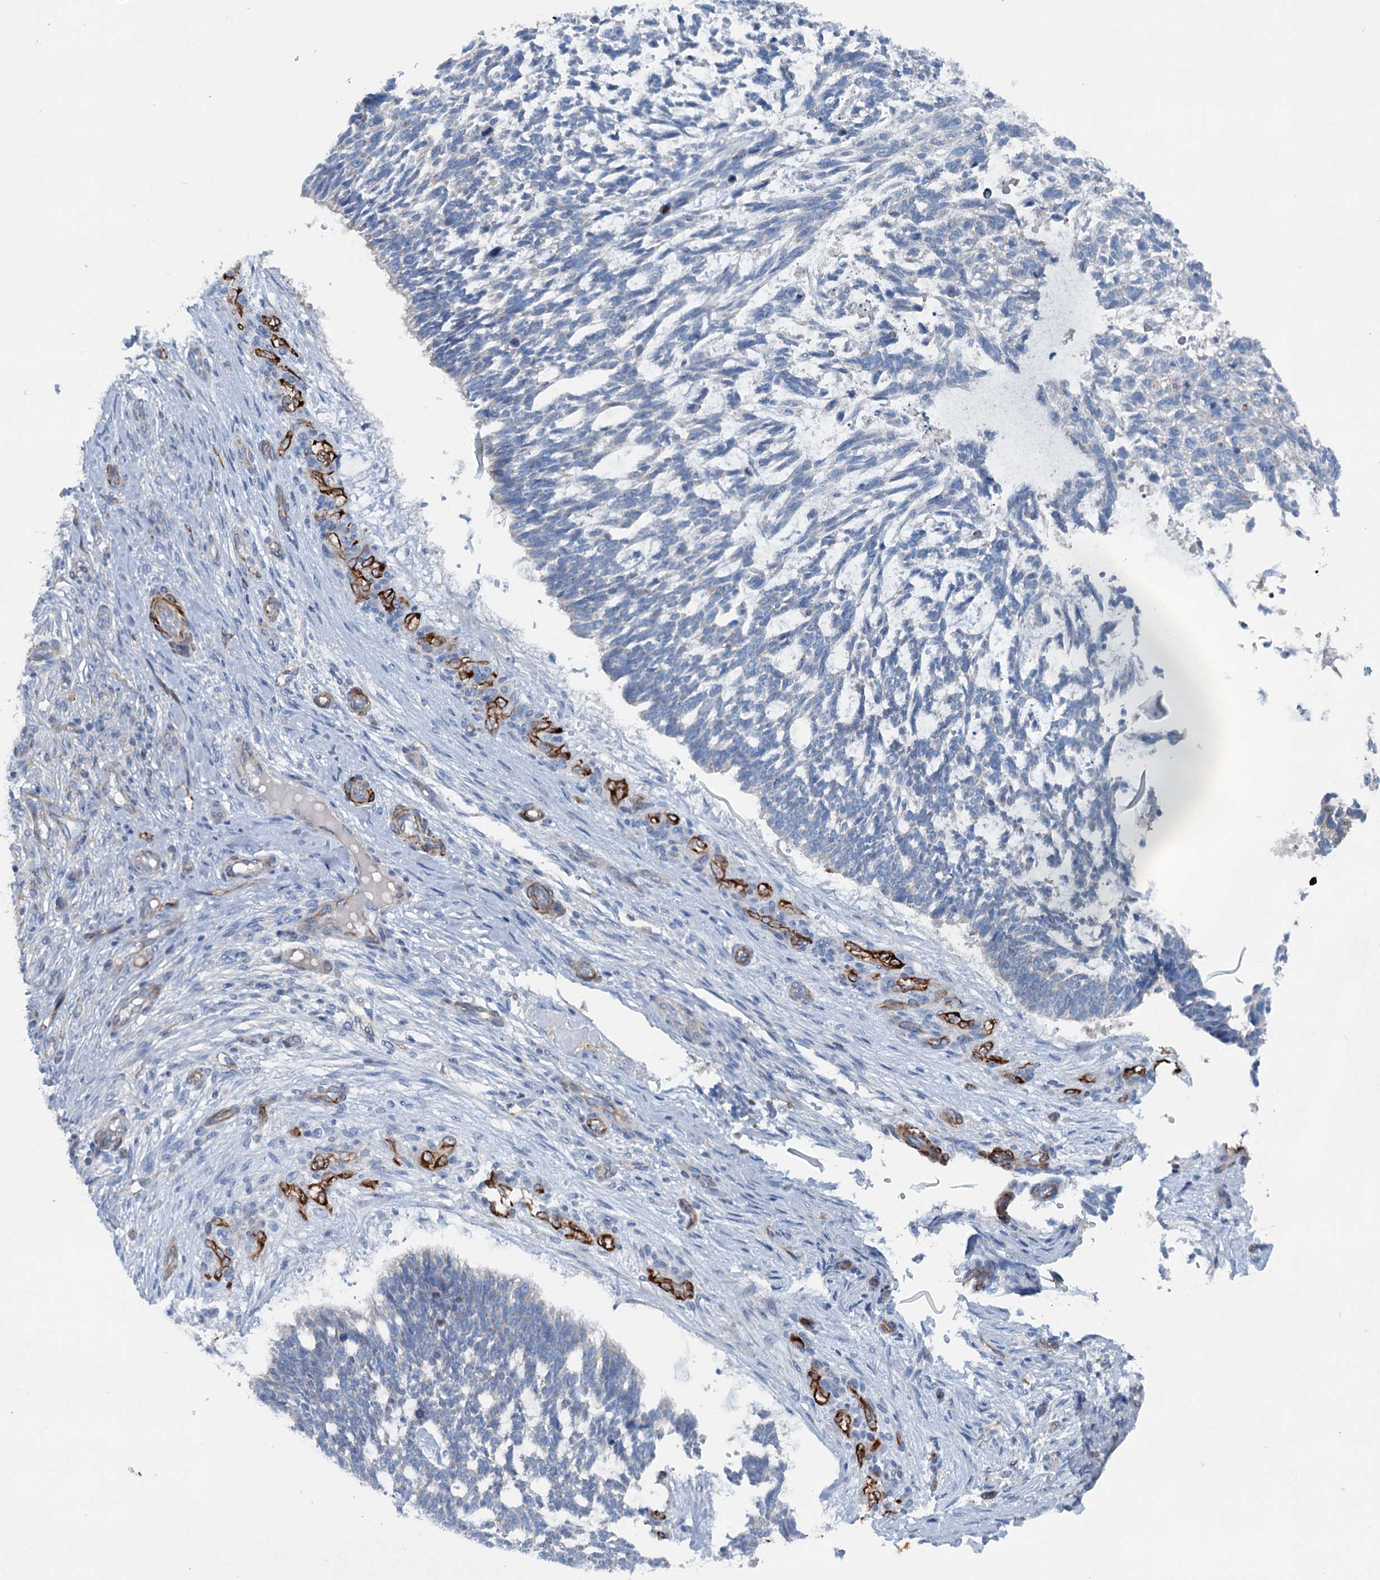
{"staining": {"intensity": "negative", "quantity": "none", "location": "none"}, "tissue": "skin cancer", "cell_type": "Tumor cells", "image_type": "cancer", "snomed": [{"axis": "morphology", "description": "Basal cell carcinoma"}, {"axis": "topography", "description": "Skin"}], "caption": "Micrograph shows no protein staining in tumor cells of skin cancer tissue. Brightfield microscopy of immunohistochemistry (IHC) stained with DAB (brown) and hematoxylin (blue), captured at high magnification.", "gene": "CALCOCO1", "patient": {"sex": "male", "age": 88}}